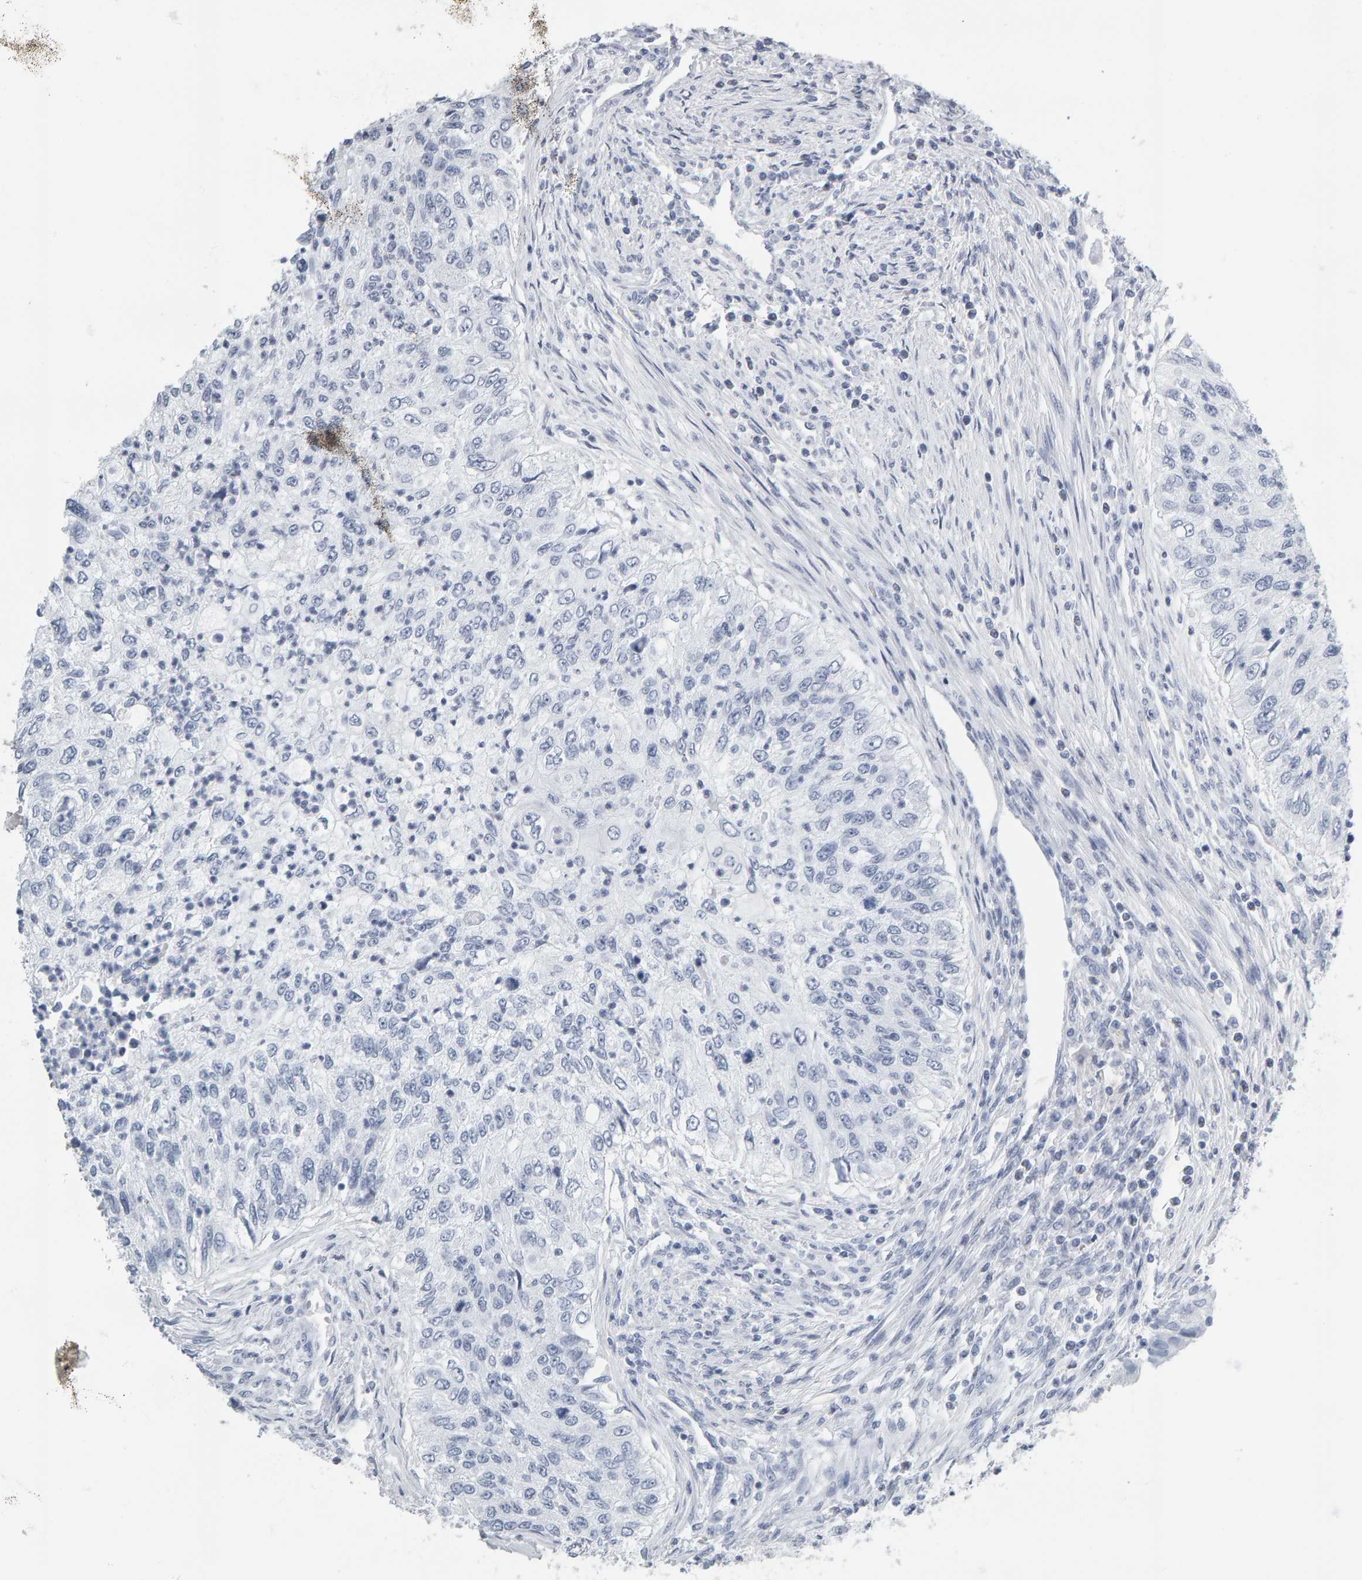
{"staining": {"intensity": "negative", "quantity": "none", "location": "none"}, "tissue": "urothelial cancer", "cell_type": "Tumor cells", "image_type": "cancer", "snomed": [{"axis": "morphology", "description": "Urothelial carcinoma, High grade"}, {"axis": "topography", "description": "Urinary bladder"}], "caption": "DAB (3,3'-diaminobenzidine) immunohistochemical staining of urothelial carcinoma (high-grade) exhibits no significant staining in tumor cells. (DAB (3,3'-diaminobenzidine) IHC, high magnification).", "gene": "SPACA3", "patient": {"sex": "female", "age": 60}}